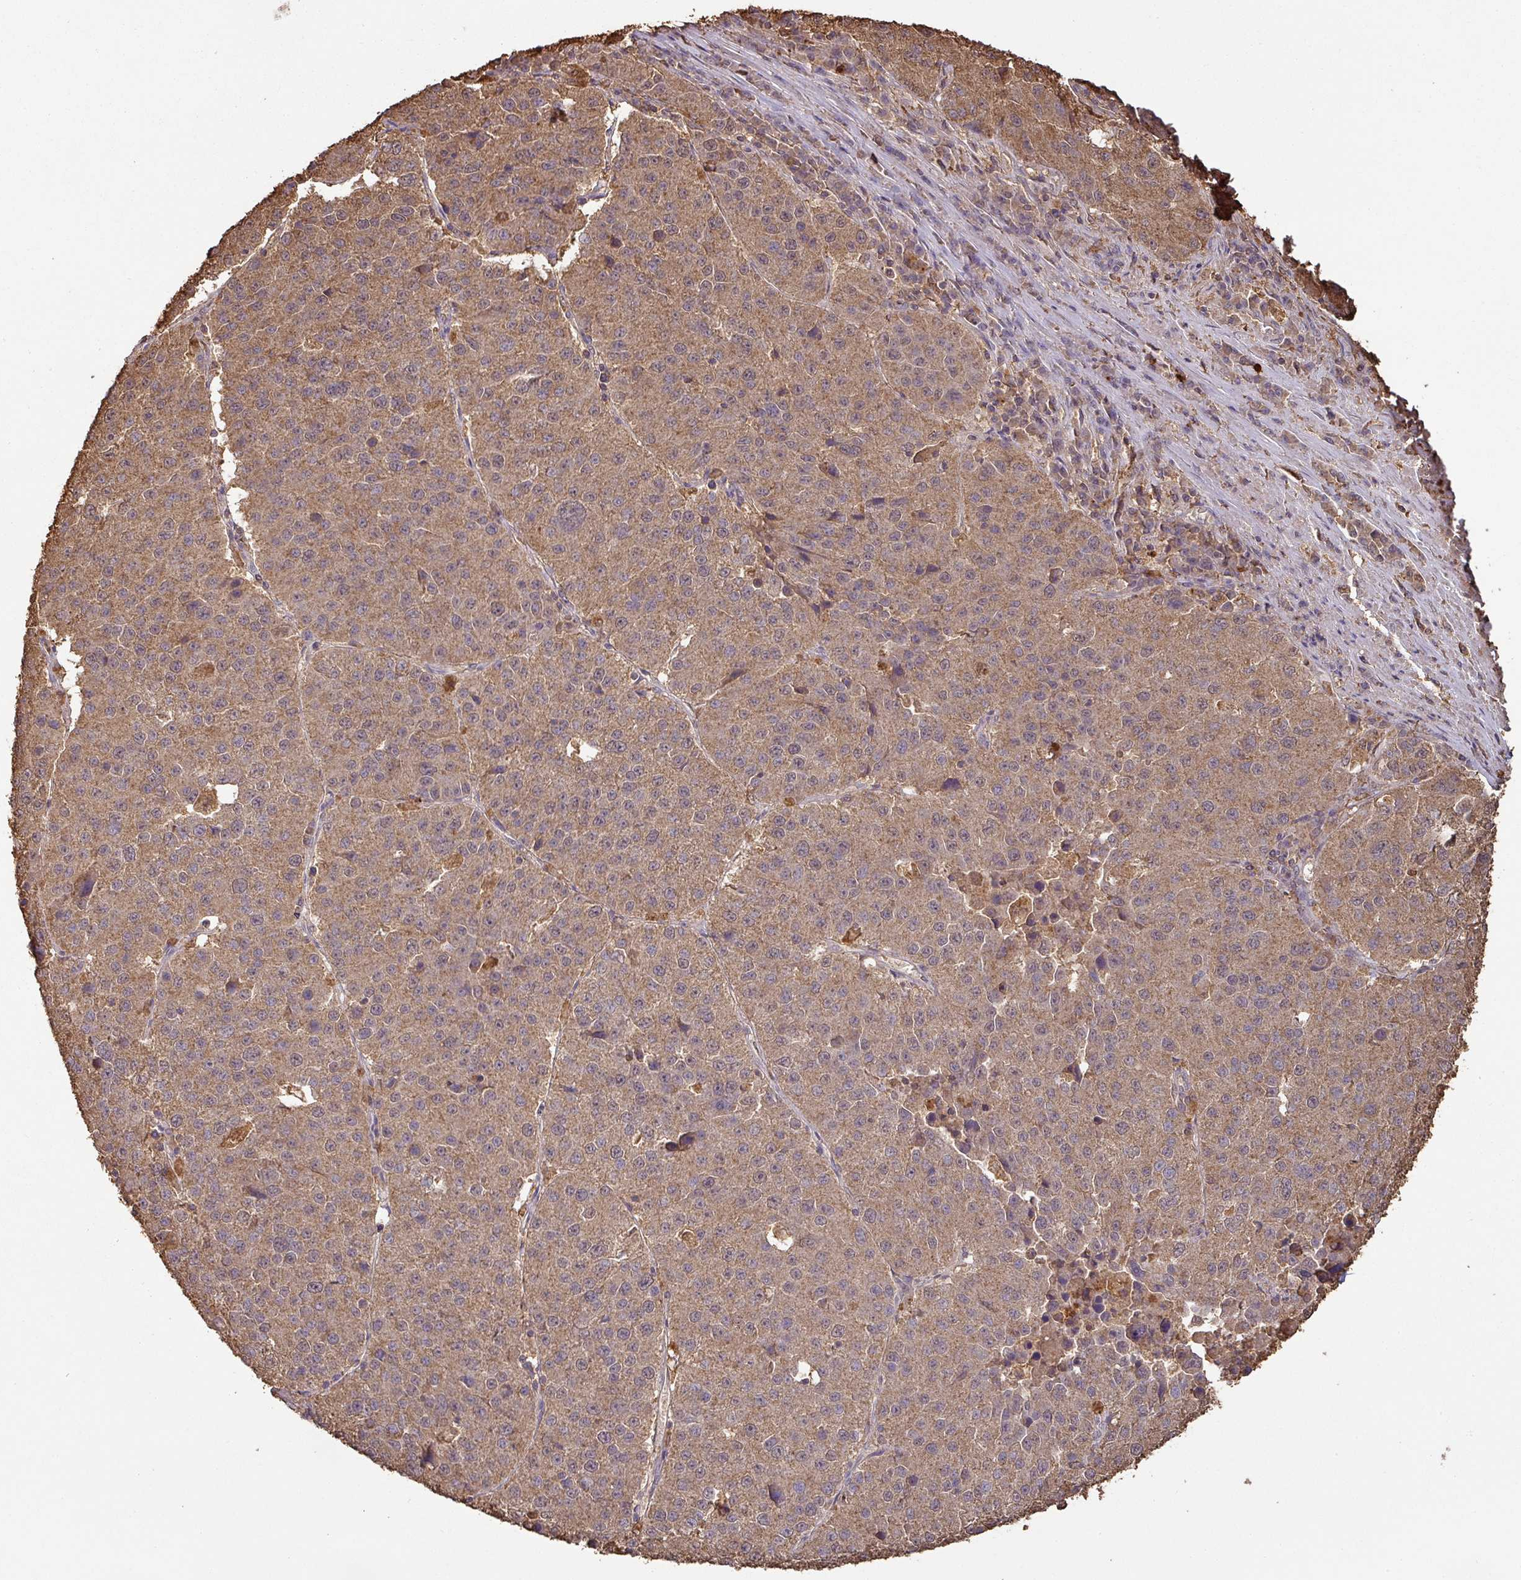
{"staining": {"intensity": "moderate", "quantity": ">75%", "location": "cytoplasmic/membranous"}, "tissue": "stomach cancer", "cell_type": "Tumor cells", "image_type": "cancer", "snomed": [{"axis": "morphology", "description": "Adenocarcinoma, NOS"}, {"axis": "topography", "description": "Stomach"}], "caption": "Tumor cells display medium levels of moderate cytoplasmic/membranous staining in about >75% of cells in human stomach cancer (adenocarcinoma). The staining was performed using DAB, with brown indicating positive protein expression. Nuclei are stained blue with hematoxylin.", "gene": "ATAT1", "patient": {"sex": "male", "age": 71}}